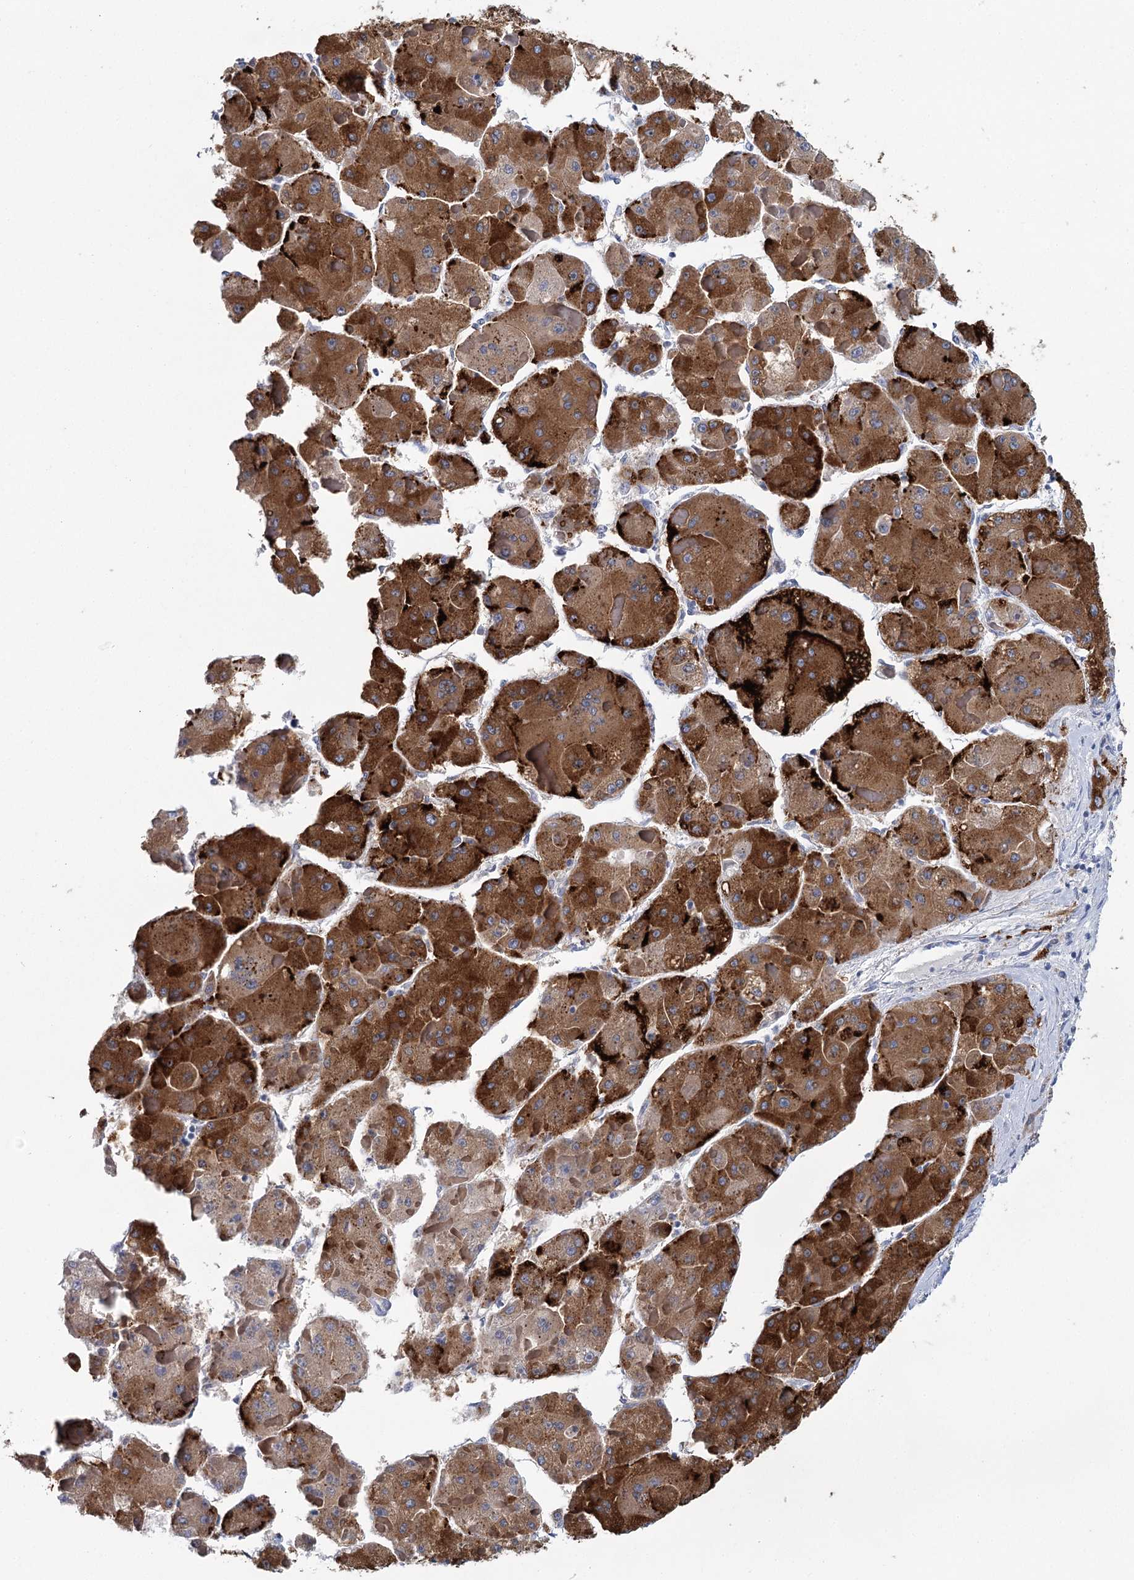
{"staining": {"intensity": "strong", "quantity": ">75%", "location": "cytoplasmic/membranous"}, "tissue": "liver cancer", "cell_type": "Tumor cells", "image_type": "cancer", "snomed": [{"axis": "morphology", "description": "Carcinoma, Hepatocellular, NOS"}, {"axis": "topography", "description": "Liver"}], "caption": "The image displays immunohistochemical staining of liver cancer (hepatocellular carcinoma). There is strong cytoplasmic/membranous expression is seen in approximately >75% of tumor cells.", "gene": "METTL7B", "patient": {"sex": "female", "age": 73}}